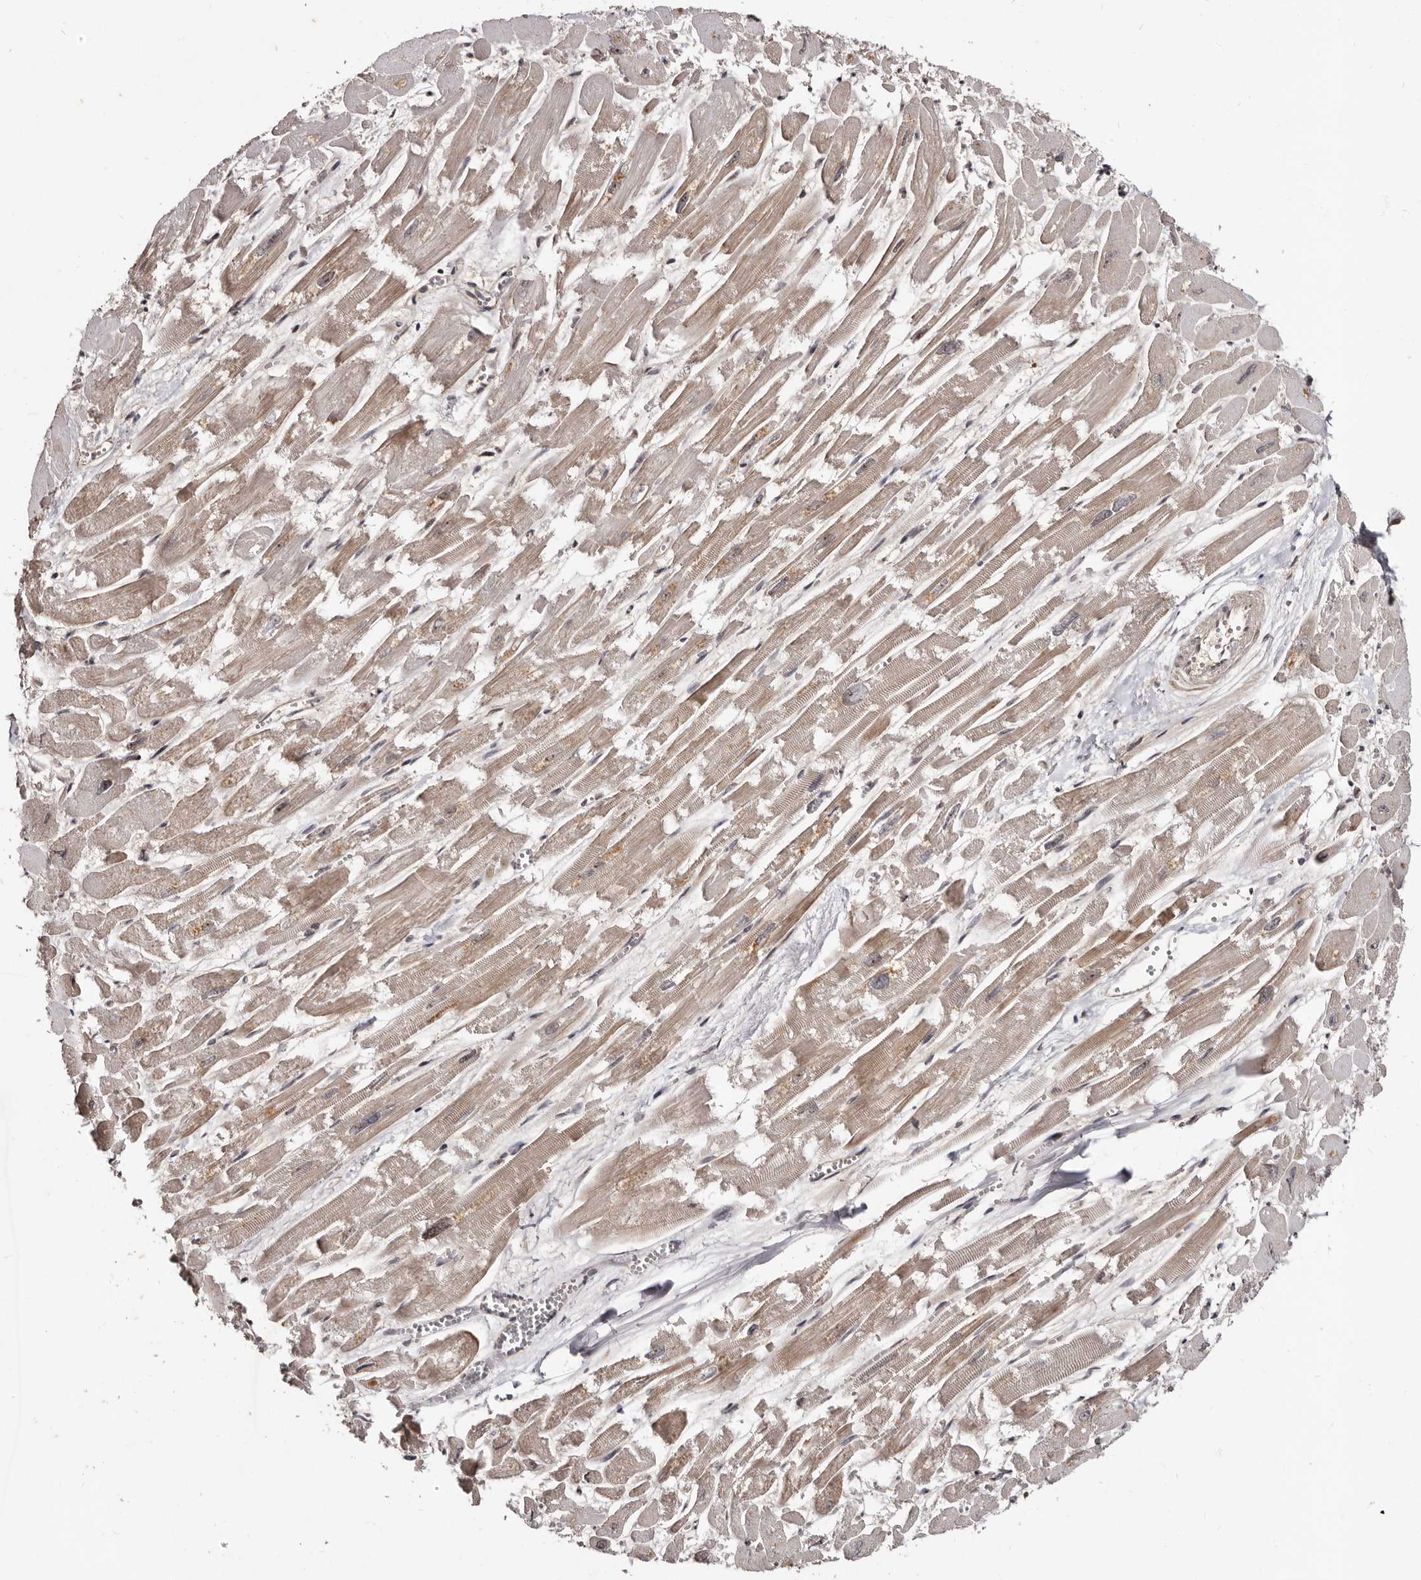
{"staining": {"intensity": "weak", "quantity": "25%-75%", "location": "cytoplasmic/membranous"}, "tissue": "heart muscle", "cell_type": "Cardiomyocytes", "image_type": "normal", "snomed": [{"axis": "morphology", "description": "Normal tissue, NOS"}, {"axis": "topography", "description": "Heart"}], "caption": "The histopathology image reveals immunohistochemical staining of benign heart muscle. There is weak cytoplasmic/membranous staining is present in about 25%-75% of cardiomyocytes. (brown staining indicates protein expression, while blue staining denotes nuclei).", "gene": "TBC1D22B", "patient": {"sex": "male", "age": 54}}